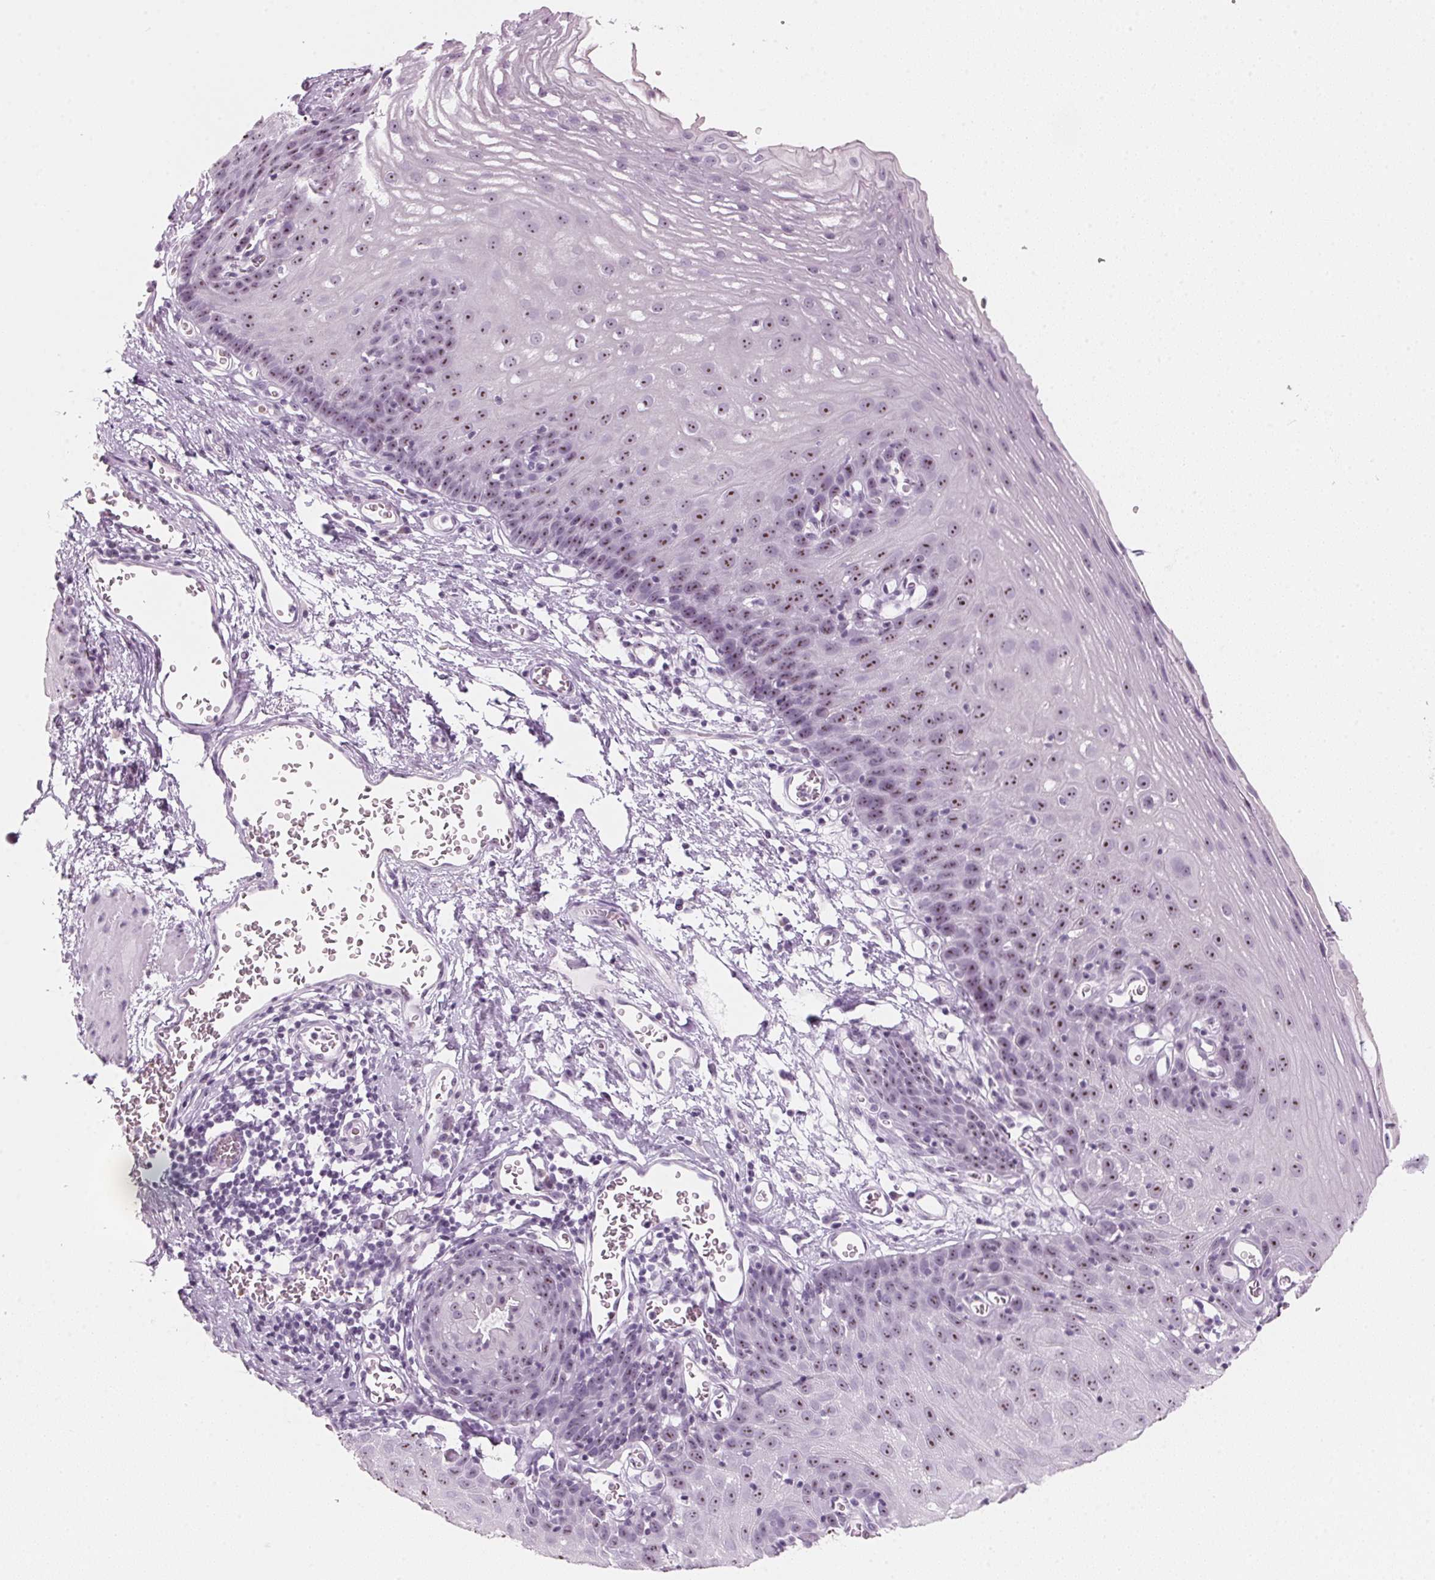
{"staining": {"intensity": "moderate", "quantity": "<25%", "location": "nuclear"}, "tissue": "esophagus", "cell_type": "Squamous epithelial cells", "image_type": "normal", "snomed": [{"axis": "morphology", "description": "Normal tissue, NOS"}, {"axis": "topography", "description": "Esophagus"}], "caption": "The immunohistochemical stain labels moderate nuclear staining in squamous epithelial cells of unremarkable esophagus. (brown staining indicates protein expression, while blue staining denotes nuclei).", "gene": "DNTTIP2", "patient": {"sex": "male", "age": 72}}